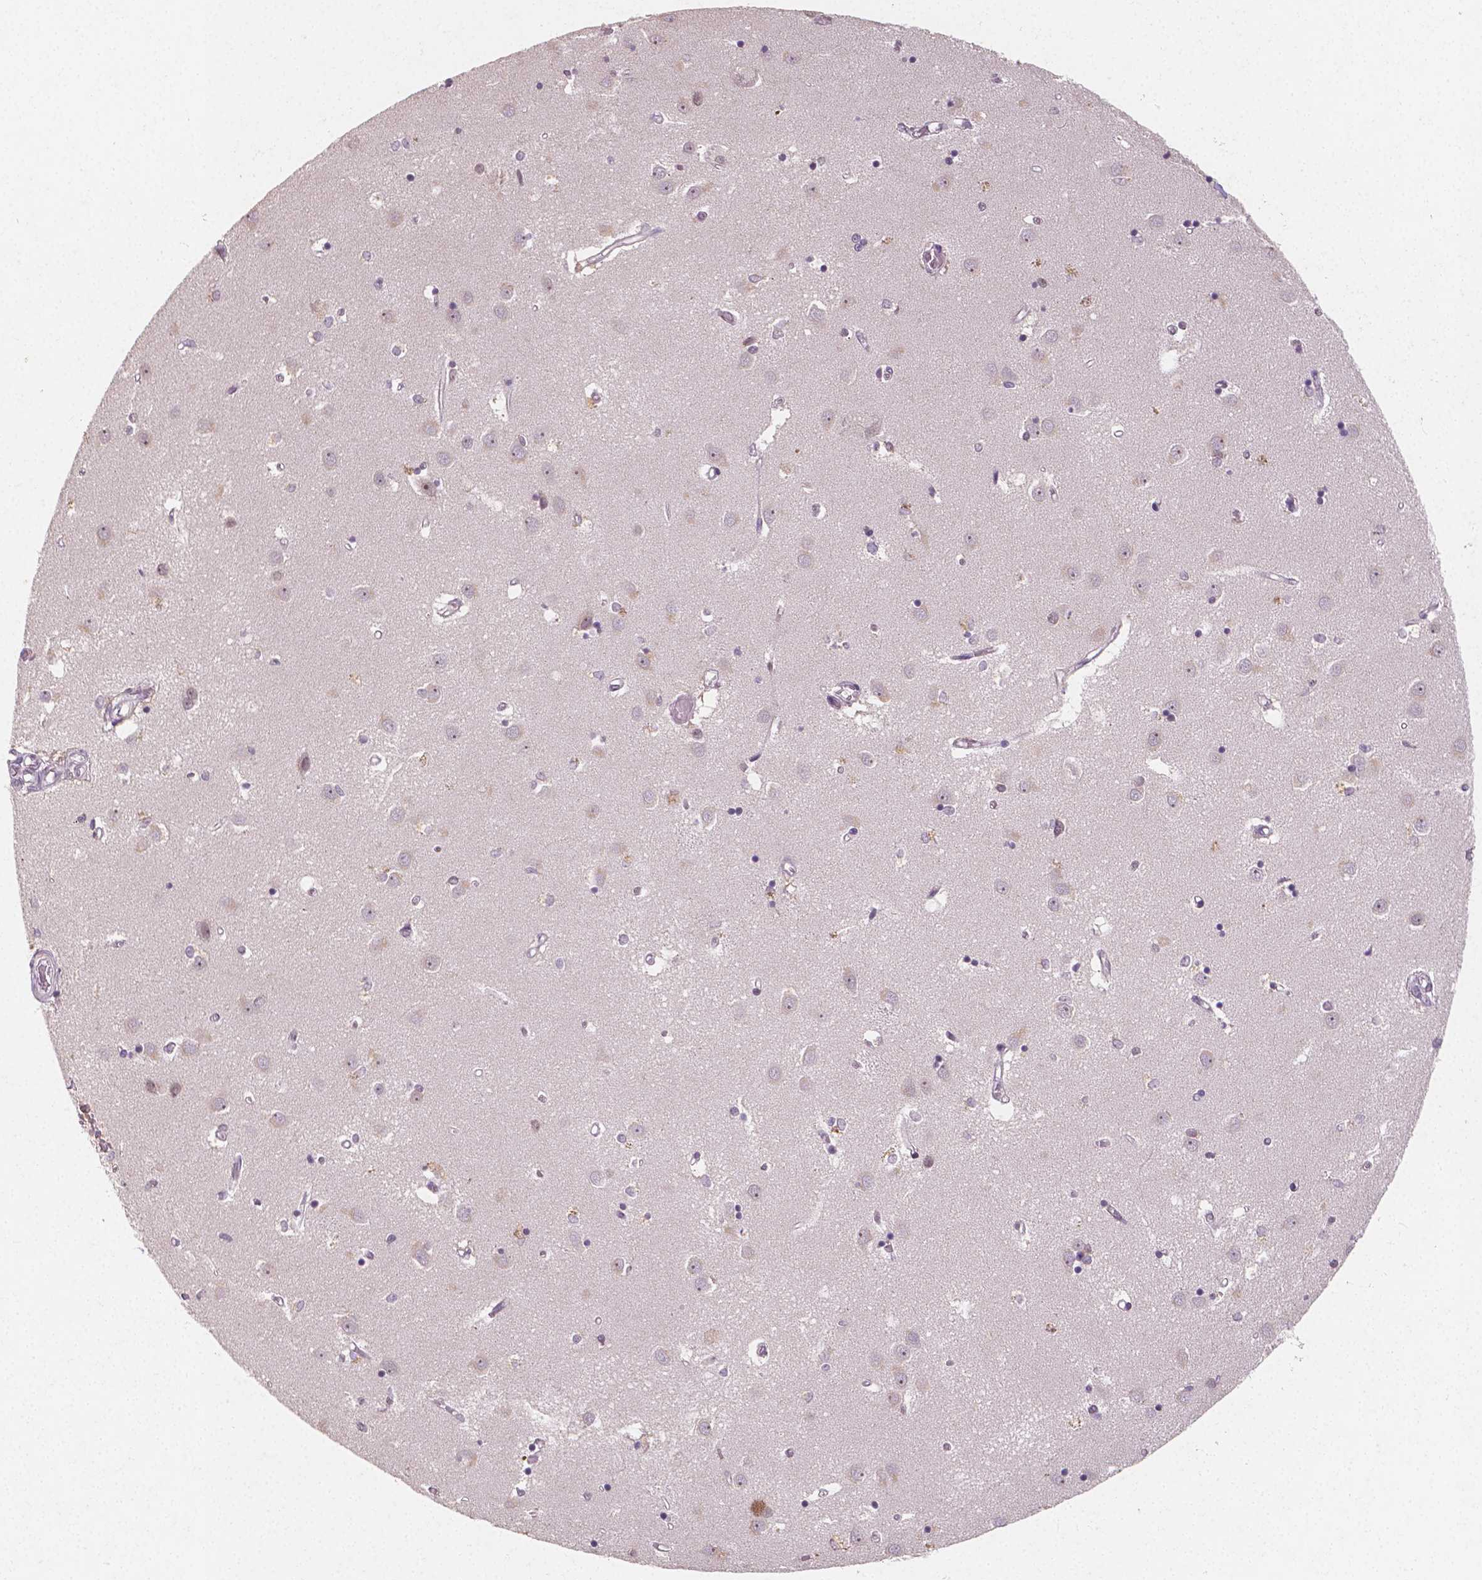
{"staining": {"intensity": "negative", "quantity": "none", "location": "none"}, "tissue": "caudate", "cell_type": "Glial cells", "image_type": "normal", "snomed": [{"axis": "morphology", "description": "Normal tissue, NOS"}, {"axis": "topography", "description": "Lateral ventricle wall"}], "caption": "Protein analysis of unremarkable caudate reveals no significant positivity in glial cells. Brightfield microscopy of IHC stained with DAB (brown) and hematoxylin (blue), captured at high magnification.", "gene": "NOLC1", "patient": {"sex": "male", "age": 54}}